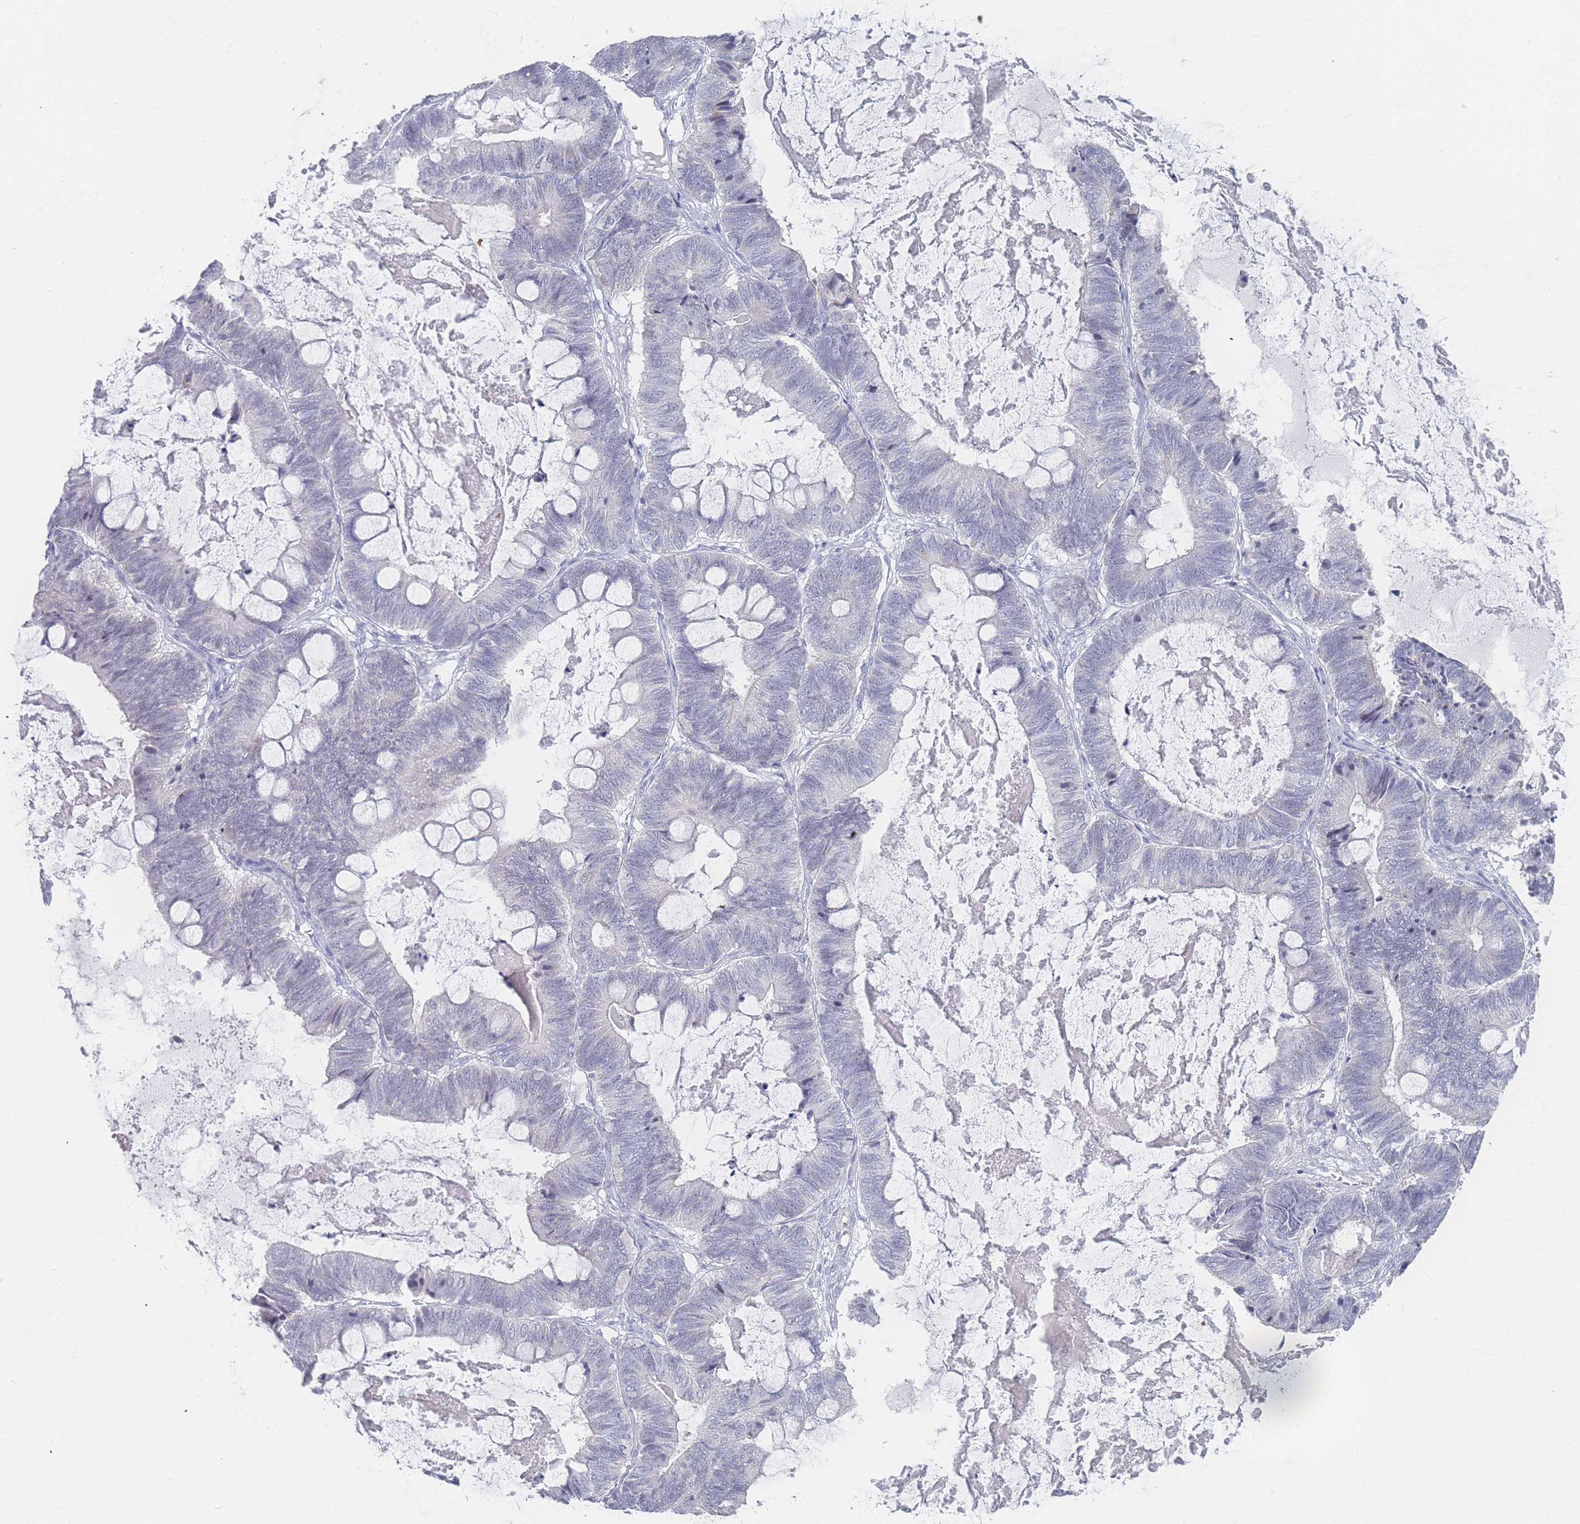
{"staining": {"intensity": "negative", "quantity": "none", "location": "none"}, "tissue": "ovarian cancer", "cell_type": "Tumor cells", "image_type": "cancer", "snomed": [{"axis": "morphology", "description": "Cystadenocarcinoma, mucinous, NOS"}, {"axis": "topography", "description": "Ovary"}], "caption": "Tumor cells are negative for protein expression in human ovarian cancer (mucinous cystadenocarcinoma).", "gene": "IMPG1", "patient": {"sex": "female", "age": 61}}